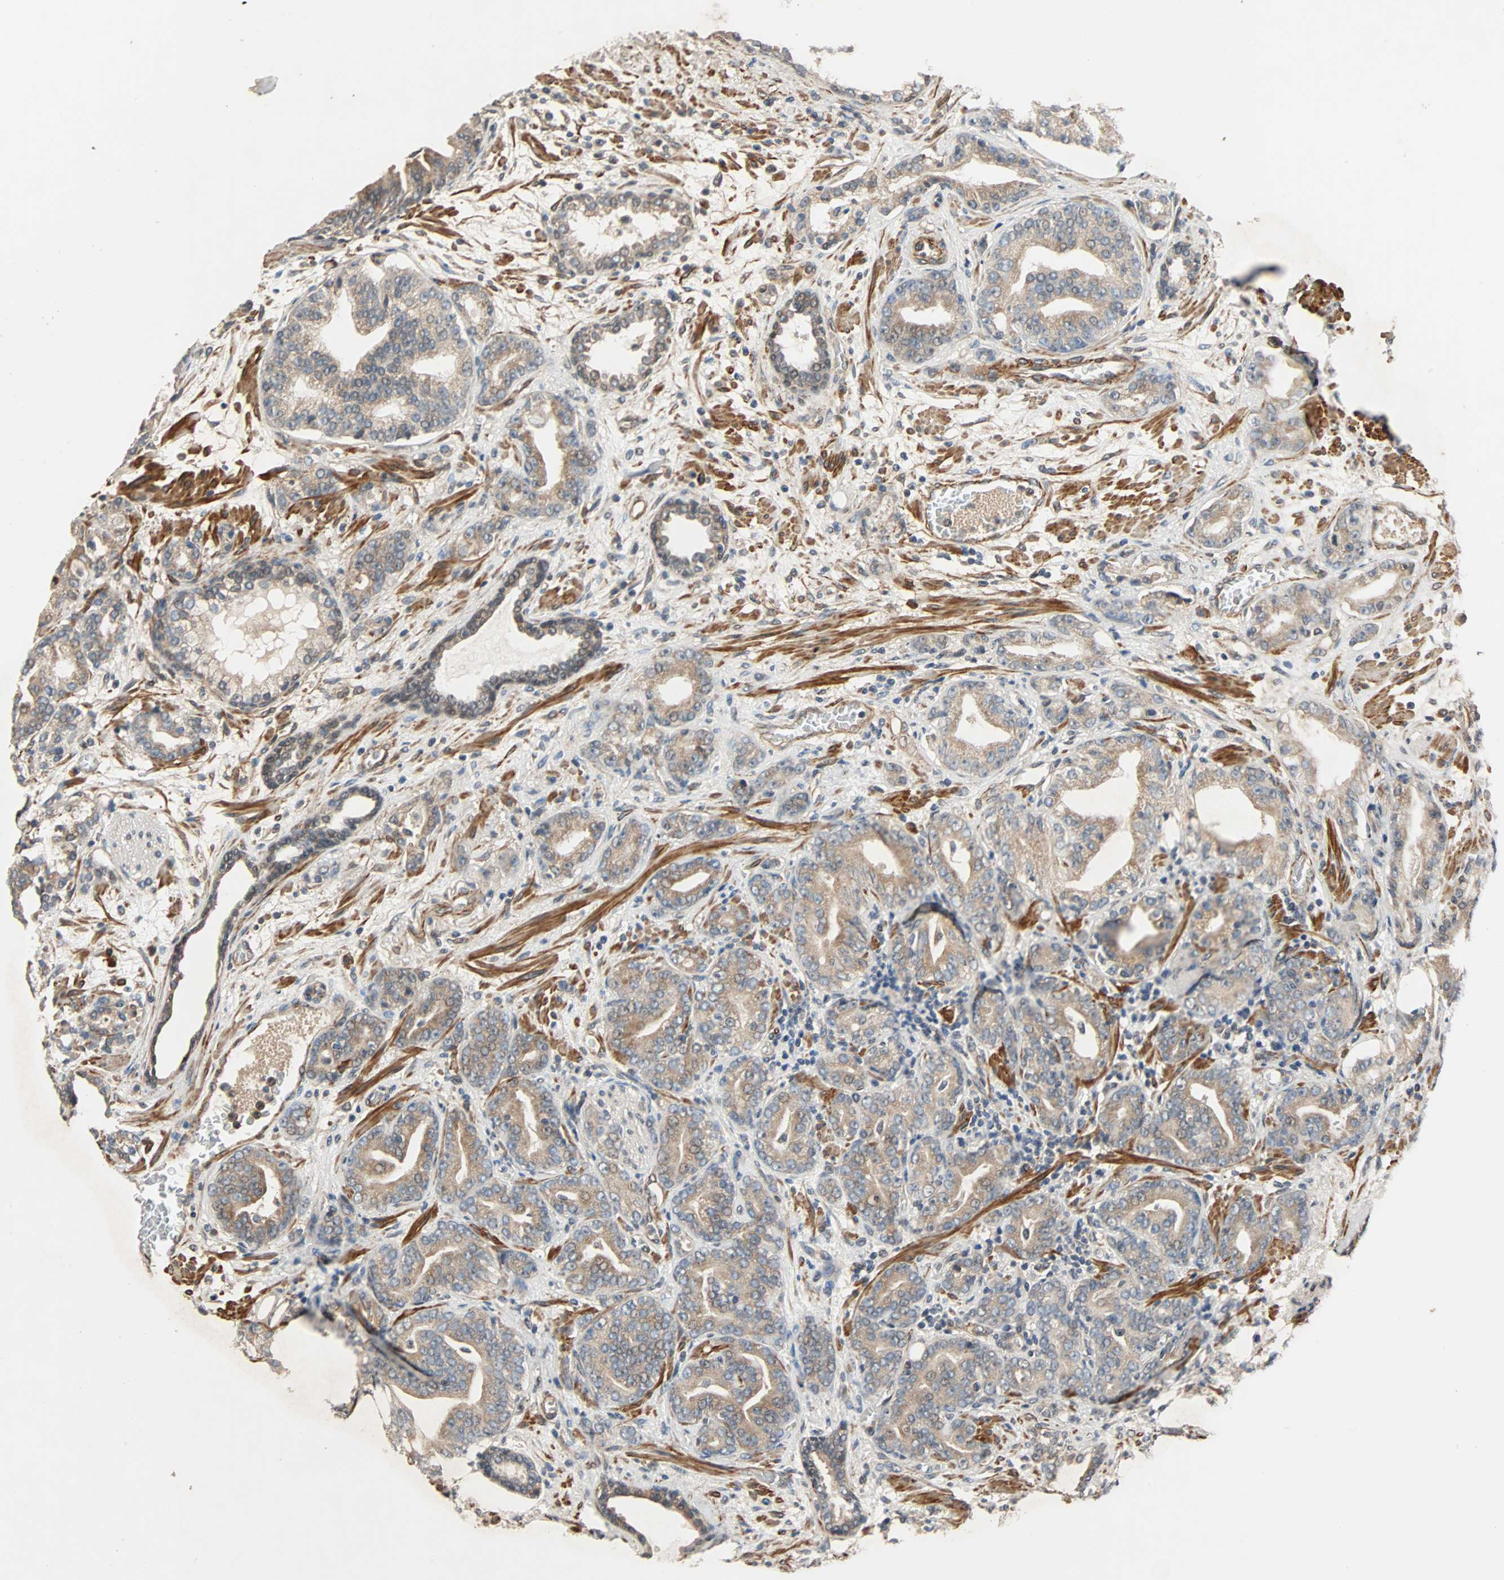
{"staining": {"intensity": "weak", "quantity": ">75%", "location": "cytoplasmic/membranous"}, "tissue": "prostate cancer", "cell_type": "Tumor cells", "image_type": "cancer", "snomed": [{"axis": "morphology", "description": "Adenocarcinoma, Low grade"}, {"axis": "topography", "description": "Prostate"}], "caption": "A histopathology image showing weak cytoplasmic/membranous positivity in approximately >75% of tumor cells in adenocarcinoma (low-grade) (prostate), as visualized by brown immunohistochemical staining.", "gene": "QSER1", "patient": {"sex": "male", "age": 63}}